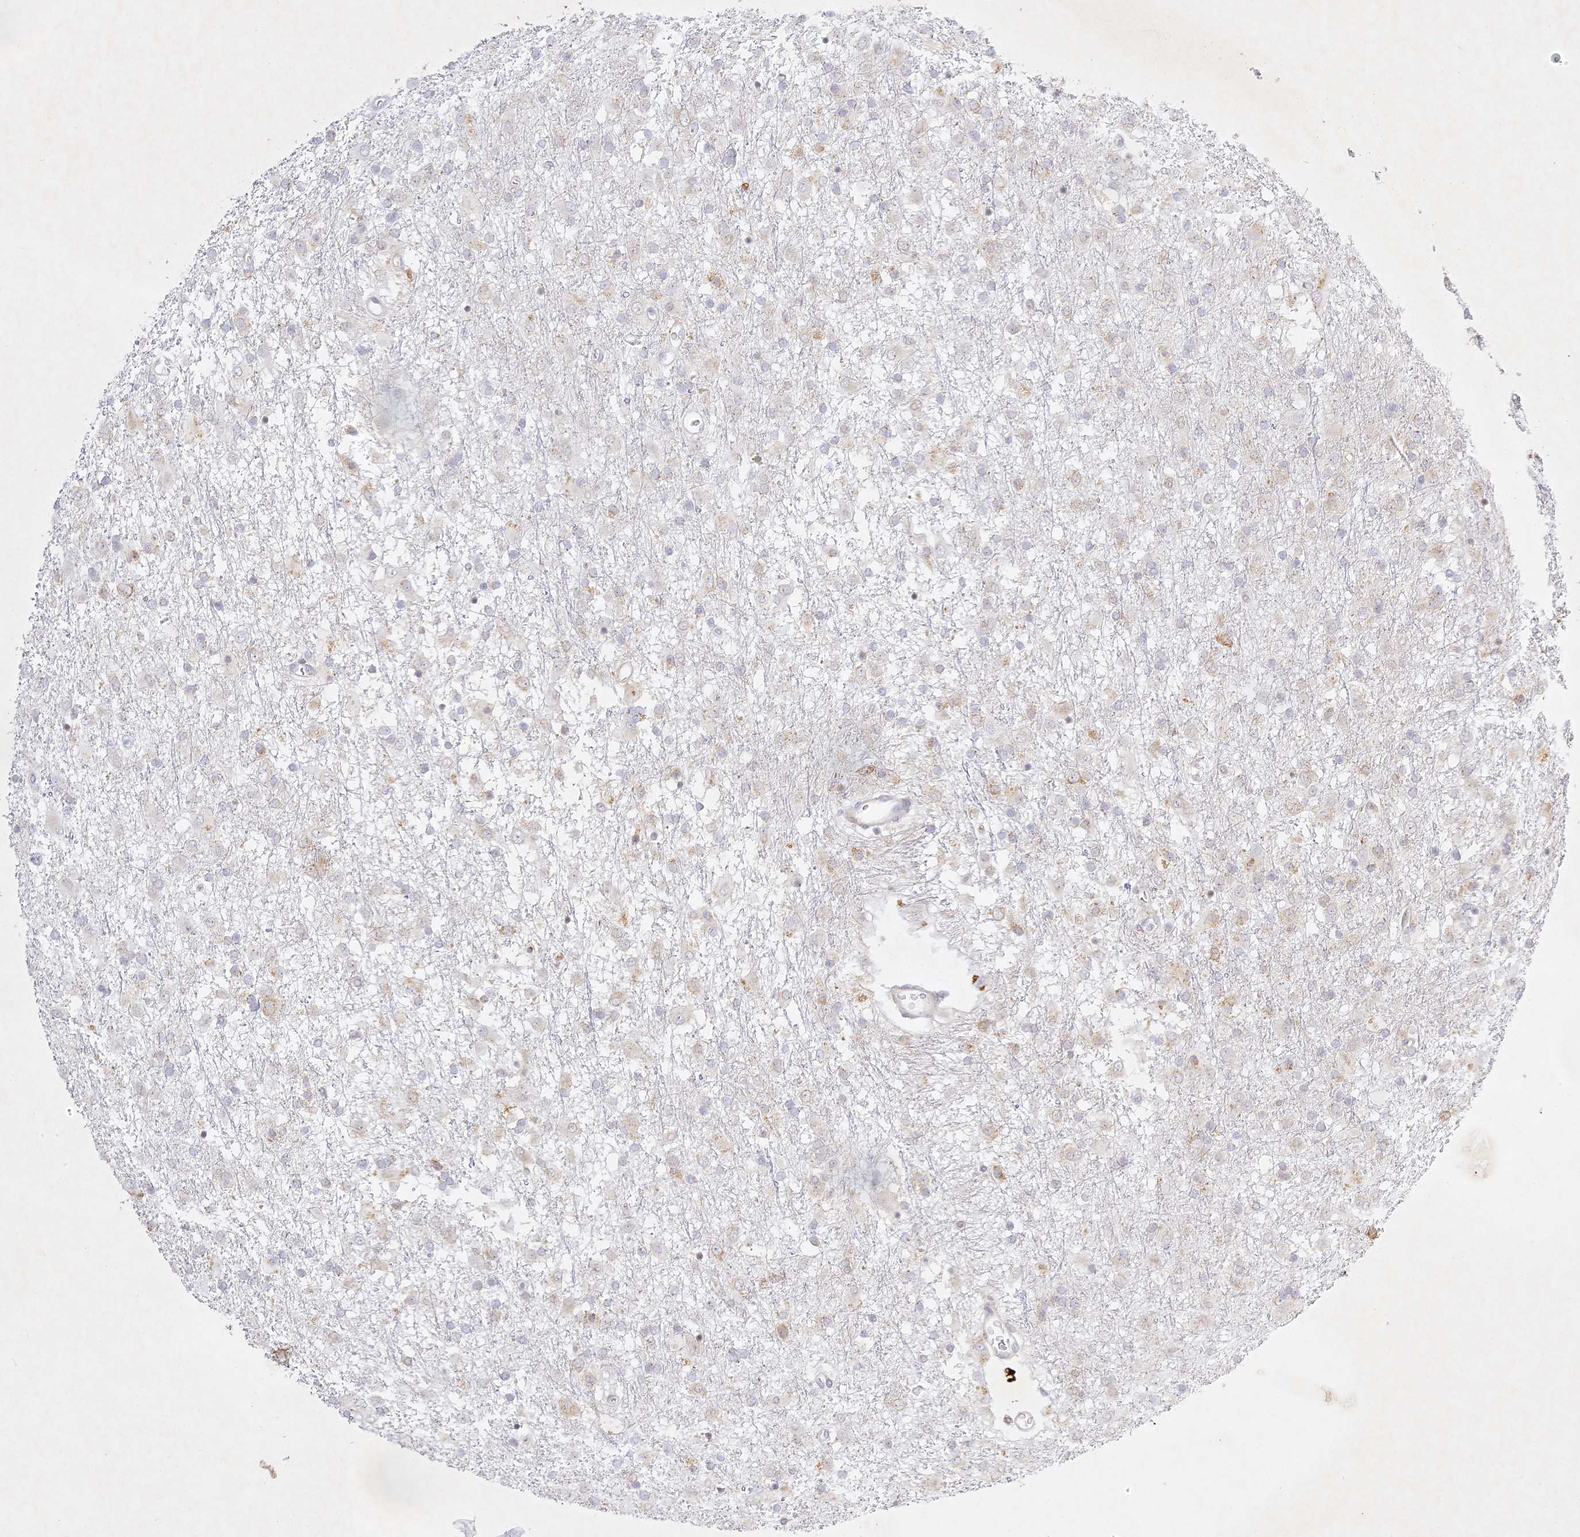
{"staining": {"intensity": "negative", "quantity": "none", "location": "none"}, "tissue": "glioma", "cell_type": "Tumor cells", "image_type": "cancer", "snomed": [{"axis": "morphology", "description": "Glioma, malignant, Low grade"}, {"axis": "topography", "description": "Brain"}], "caption": "Glioma was stained to show a protein in brown. There is no significant expression in tumor cells.", "gene": "SLC30A5", "patient": {"sex": "male", "age": 65}}